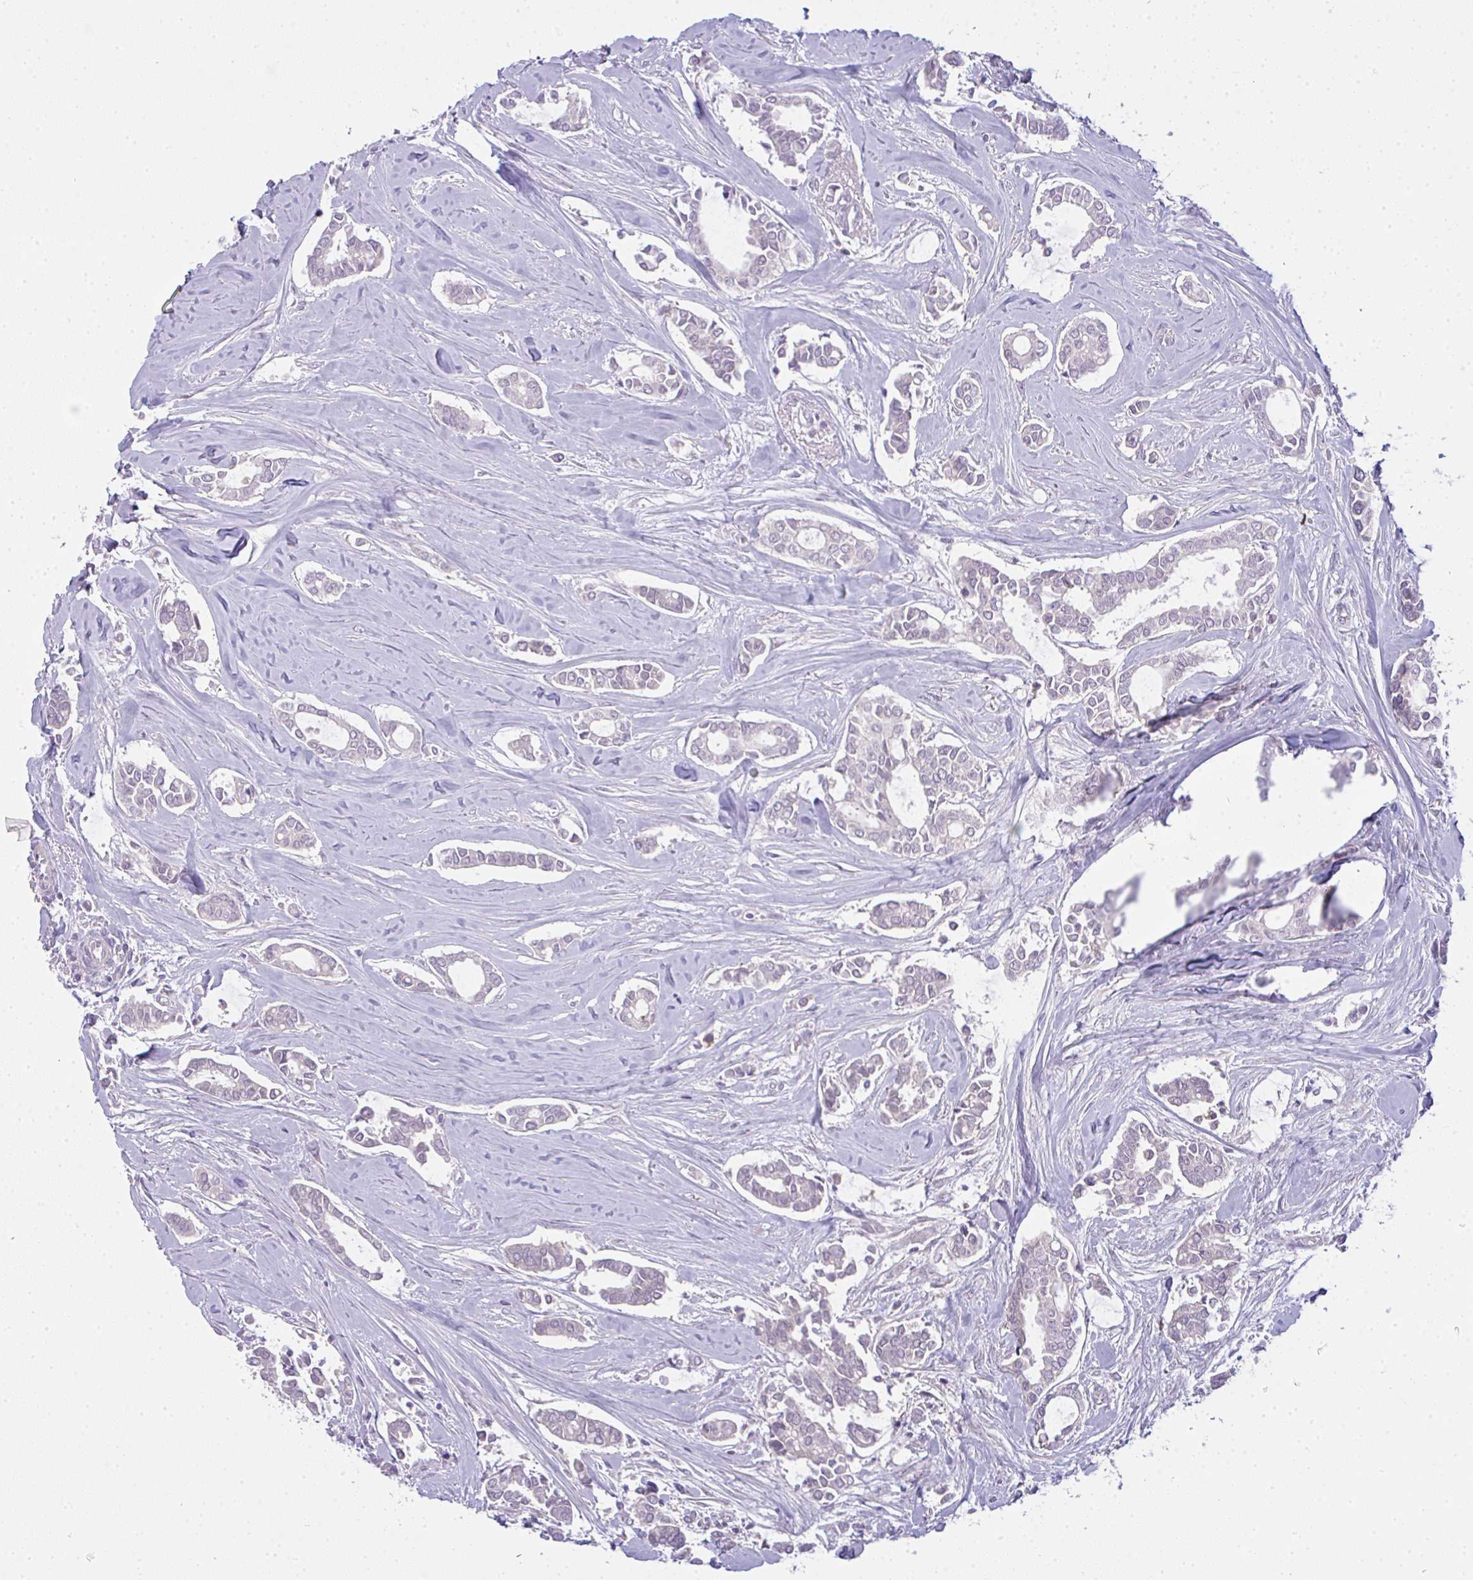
{"staining": {"intensity": "negative", "quantity": "none", "location": "none"}, "tissue": "breast cancer", "cell_type": "Tumor cells", "image_type": "cancer", "snomed": [{"axis": "morphology", "description": "Duct carcinoma"}, {"axis": "topography", "description": "Breast"}], "caption": "Breast cancer (infiltrating ductal carcinoma) was stained to show a protein in brown. There is no significant expression in tumor cells.", "gene": "CSE1L", "patient": {"sex": "female", "age": 84}}